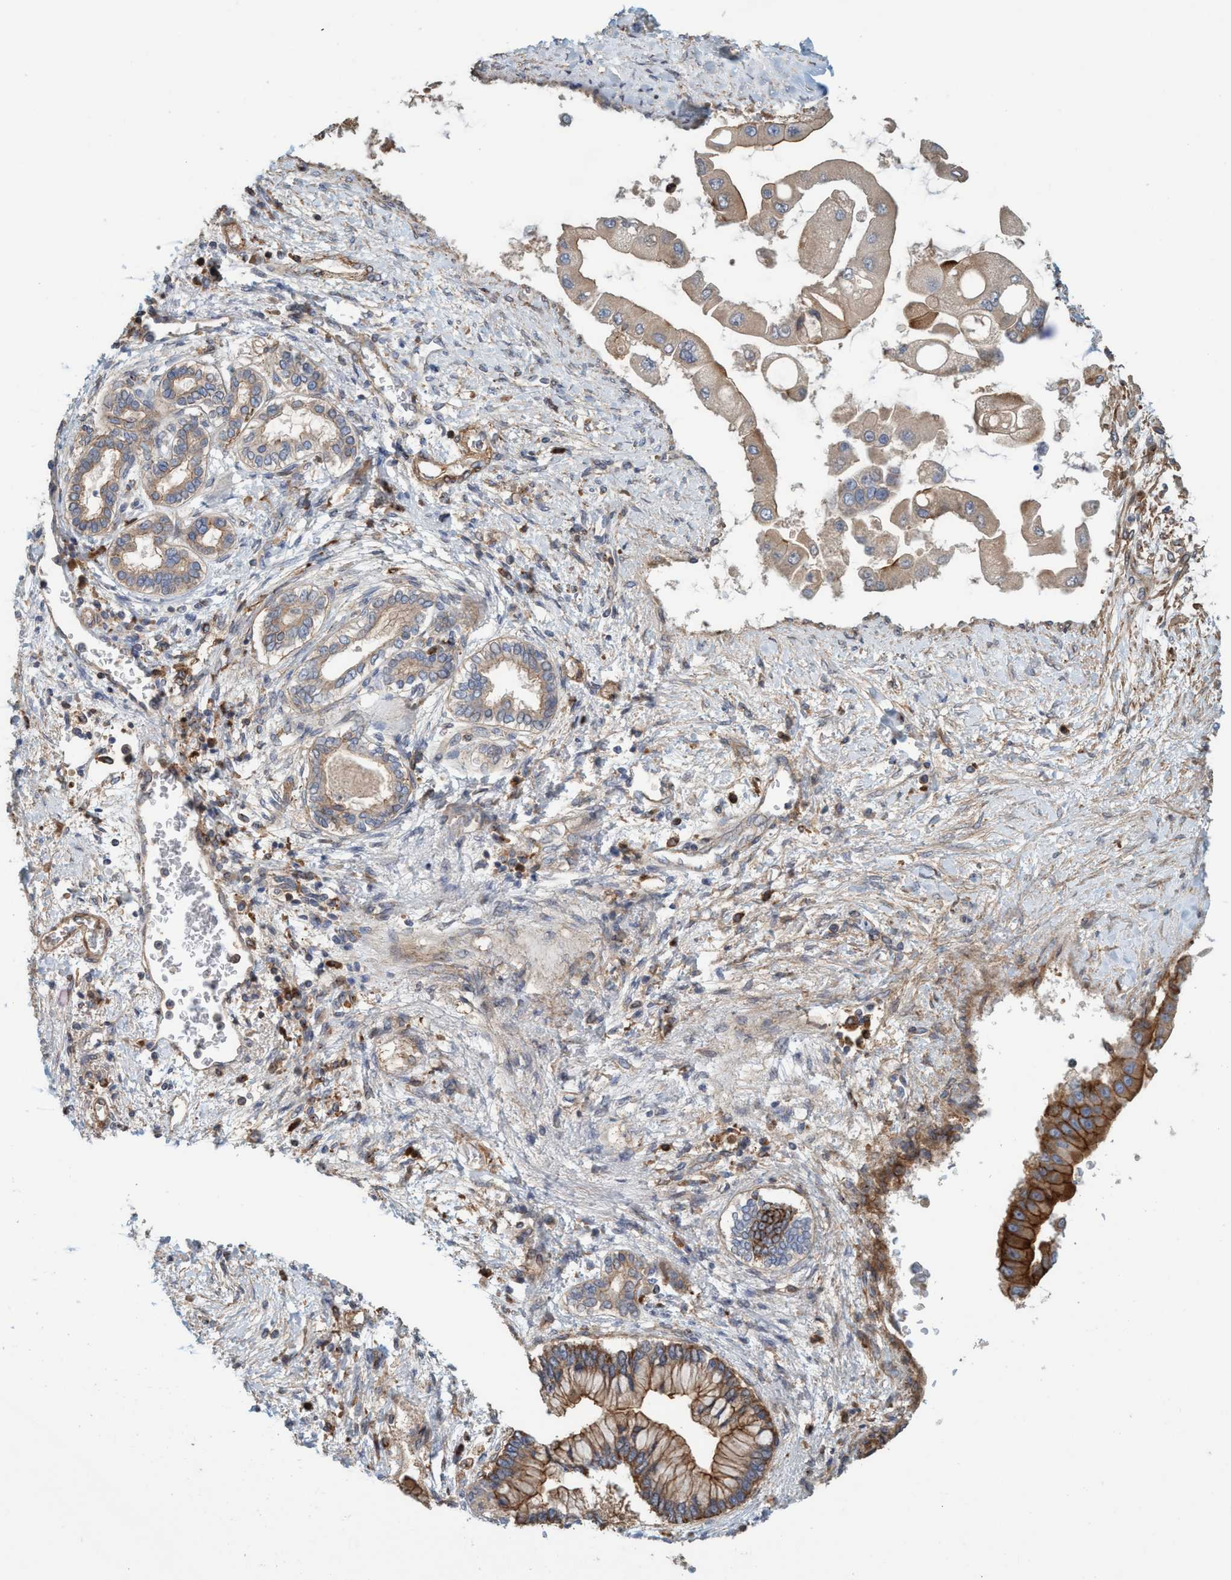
{"staining": {"intensity": "strong", "quantity": ">75%", "location": "cytoplasmic/membranous"}, "tissue": "liver cancer", "cell_type": "Tumor cells", "image_type": "cancer", "snomed": [{"axis": "morphology", "description": "Cholangiocarcinoma"}, {"axis": "topography", "description": "Liver"}], "caption": "High-magnification brightfield microscopy of cholangiocarcinoma (liver) stained with DAB (brown) and counterstained with hematoxylin (blue). tumor cells exhibit strong cytoplasmic/membranous positivity is identified in approximately>75% of cells.", "gene": "SPECC1", "patient": {"sex": "male", "age": 50}}